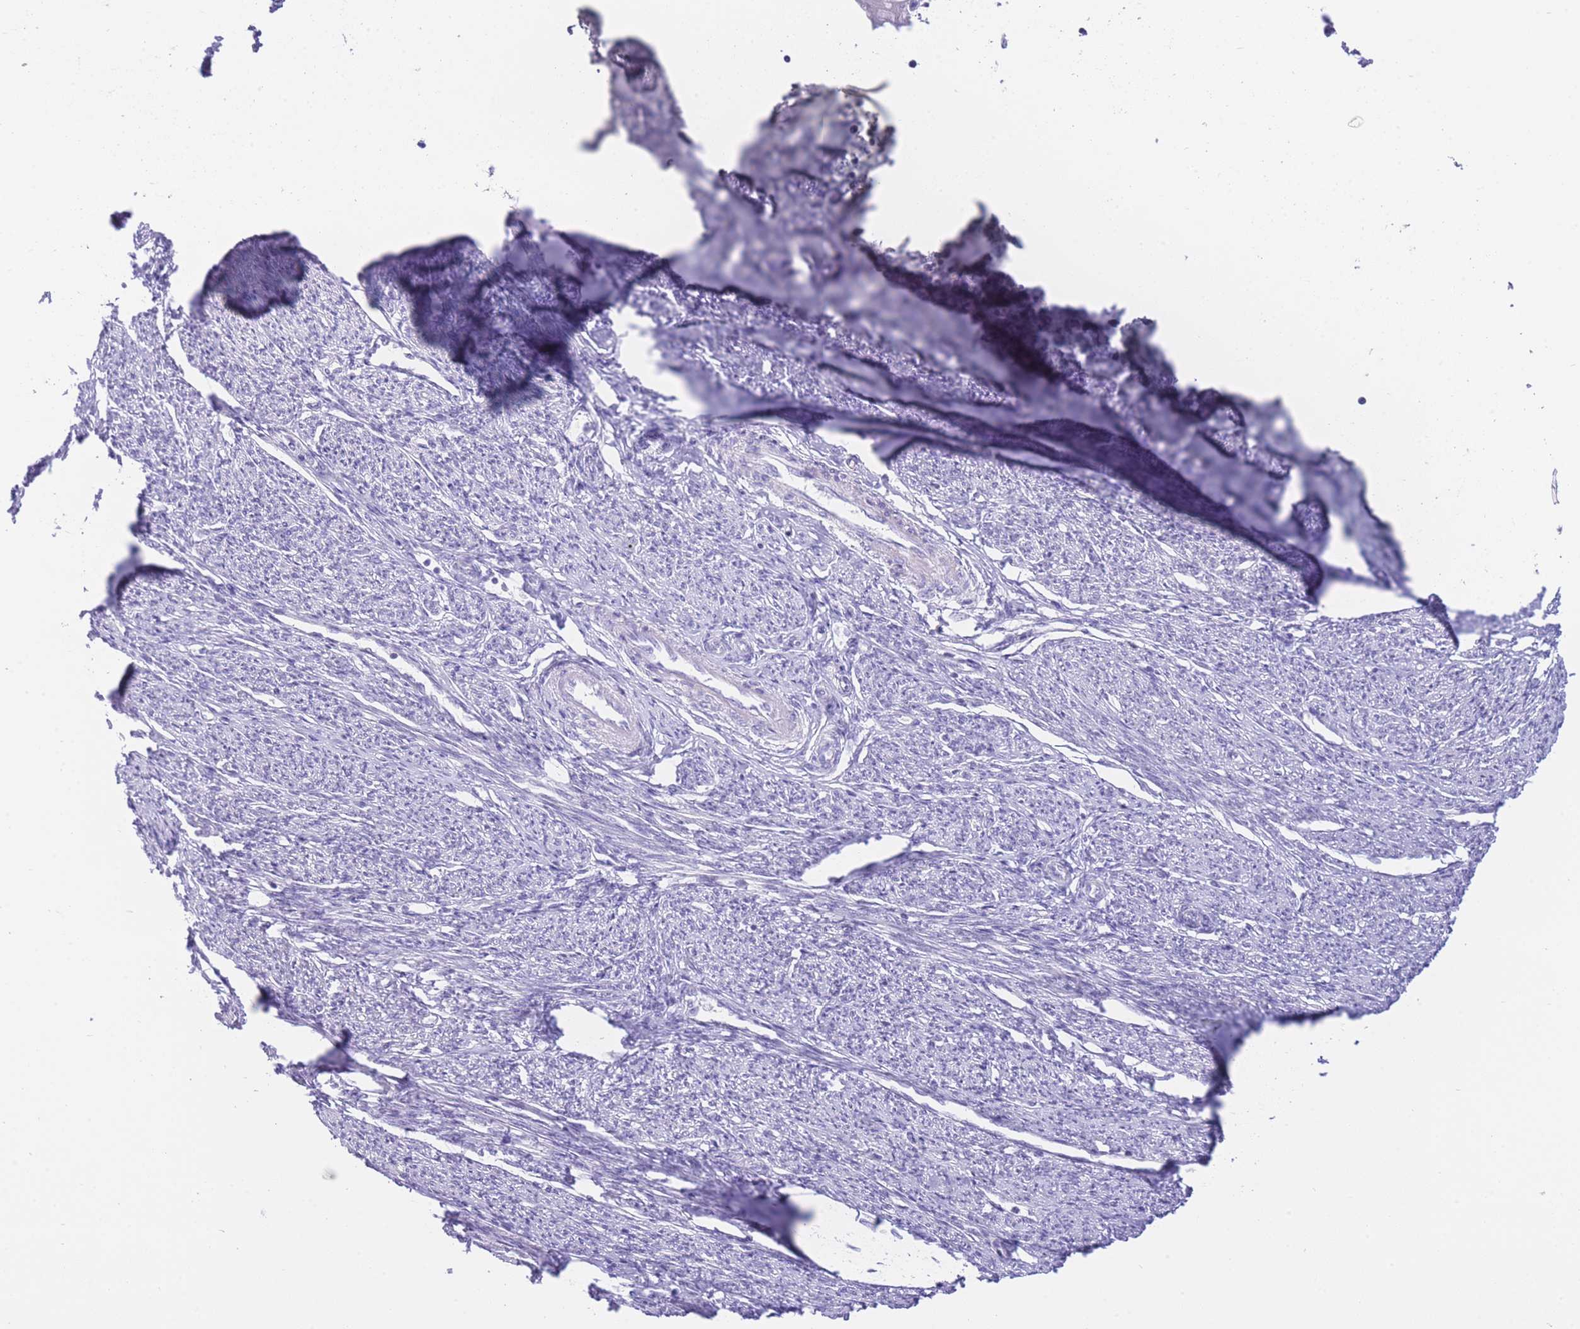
{"staining": {"intensity": "negative", "quantity": "none", "location": "none"}, "tissue": "smooth muscle", "cell_type": "Smooth muscle cells", "image_type": "normal", "snomed": [{"axis": "morphology", "description": "Normal tissue, NOS"}, {"axis": "topography", "description": "Smooth muscle"}, {"axis": "topography", "description": "Uterus"}], "caption": "Immunohistochemistry image of unremarkable smooth muscle: smooth muscle stained with DAB shows no significant protein positivity in smooth muscle cells. (DAB (3,3'-diaminobenzidine) immunohistochemistry, high magnification).", "gene": "ZNF212", "patient": {"sex": "female", "age": 59}}